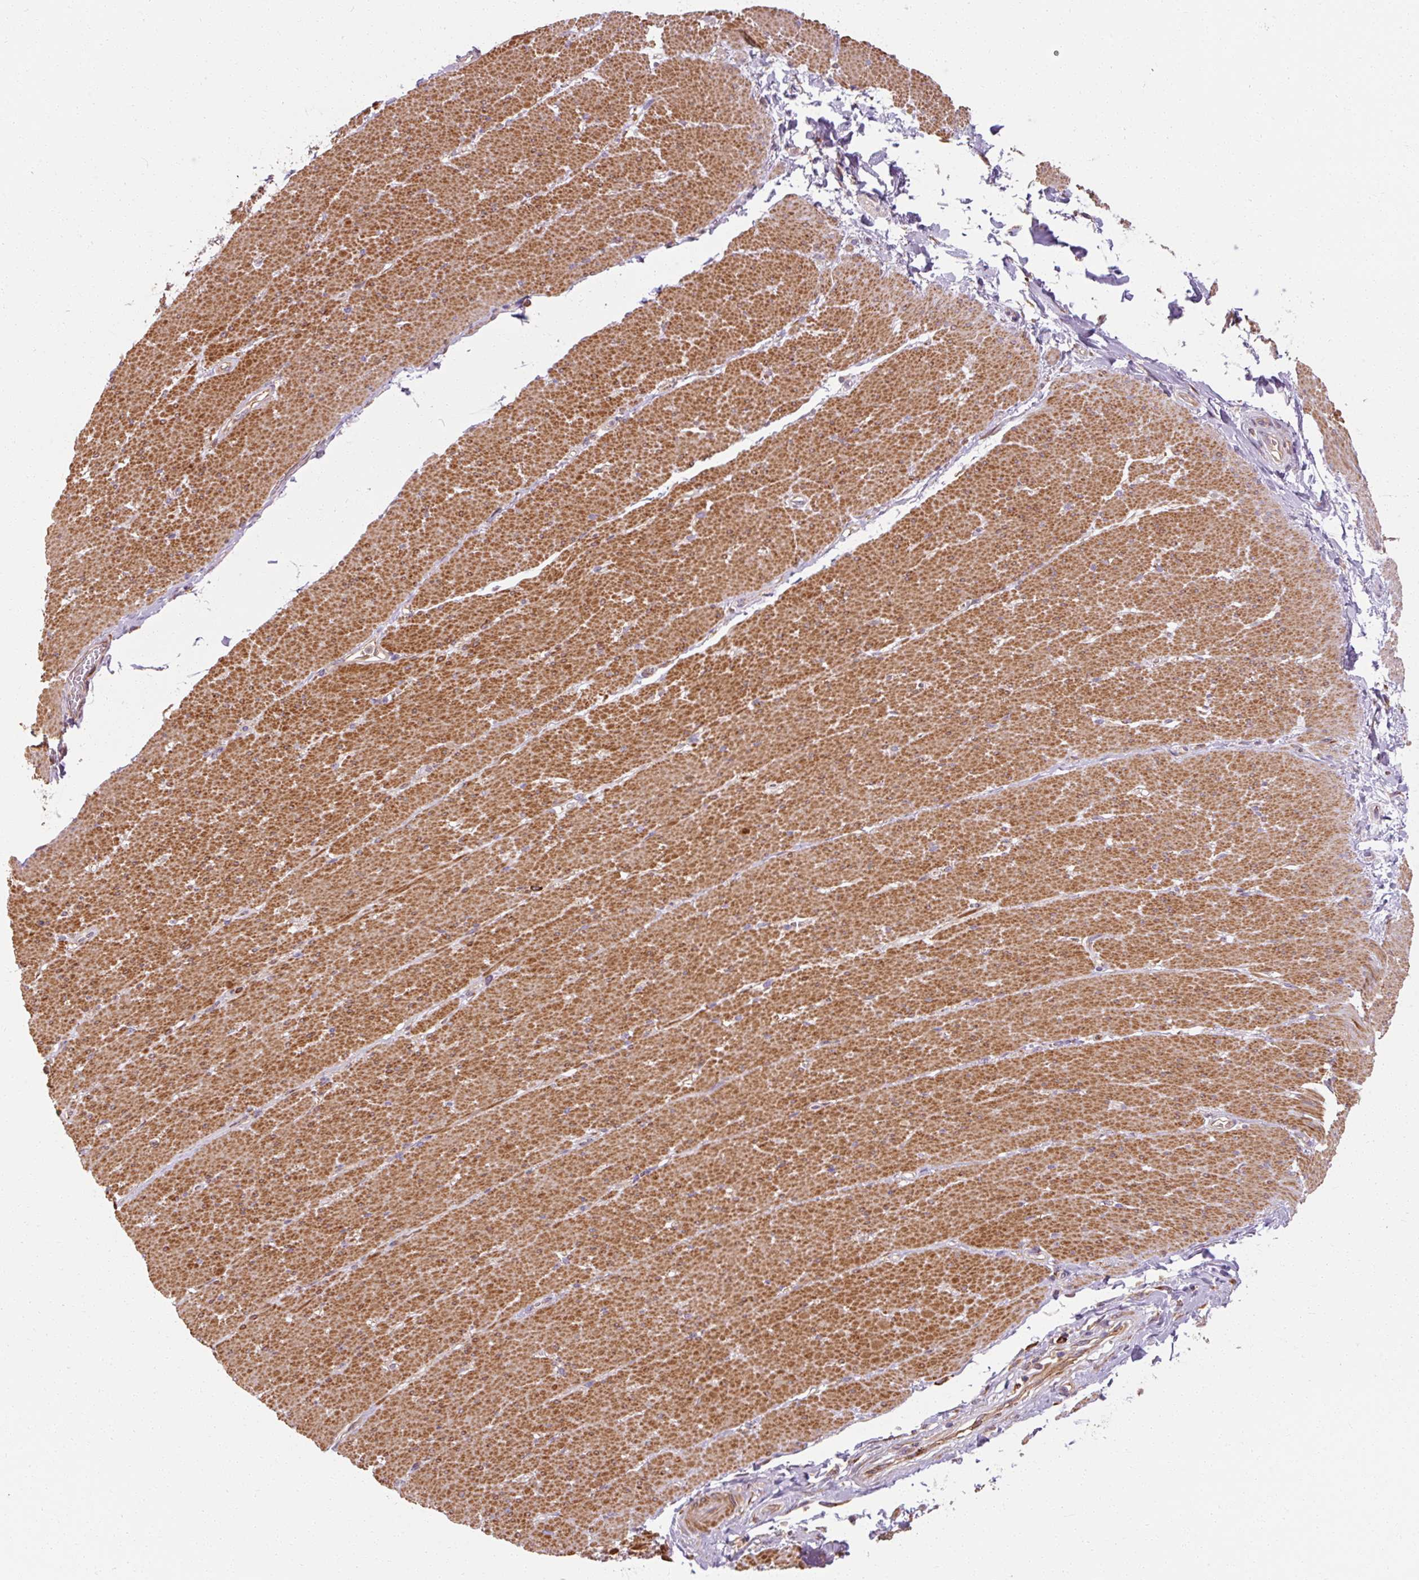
{"staining": {"intensity": "moderate", "quantity": ">75%", "location": "cytoplasmic/membranous"}, "tissue": "smooth muscle", "cell_type": "Smooth muscle cells", "image_type": "normal", "snomed": [{"axis": "morphology", "description": "Normal tissue, NOS"}, {"axis": "topography", "description": "Smooth muscle"}, {"axis": "topography", "description": "Rectum"}], "caption": "The image displays immunohistochemical staining of unremarkable smooth muscle. There is moderate cytoplasmic/membranous expression is appreciated in approximately >75% of smooth muscle cells.", "gene": "TBC1D4", "patient": {"sex": "male", "age": 53}}